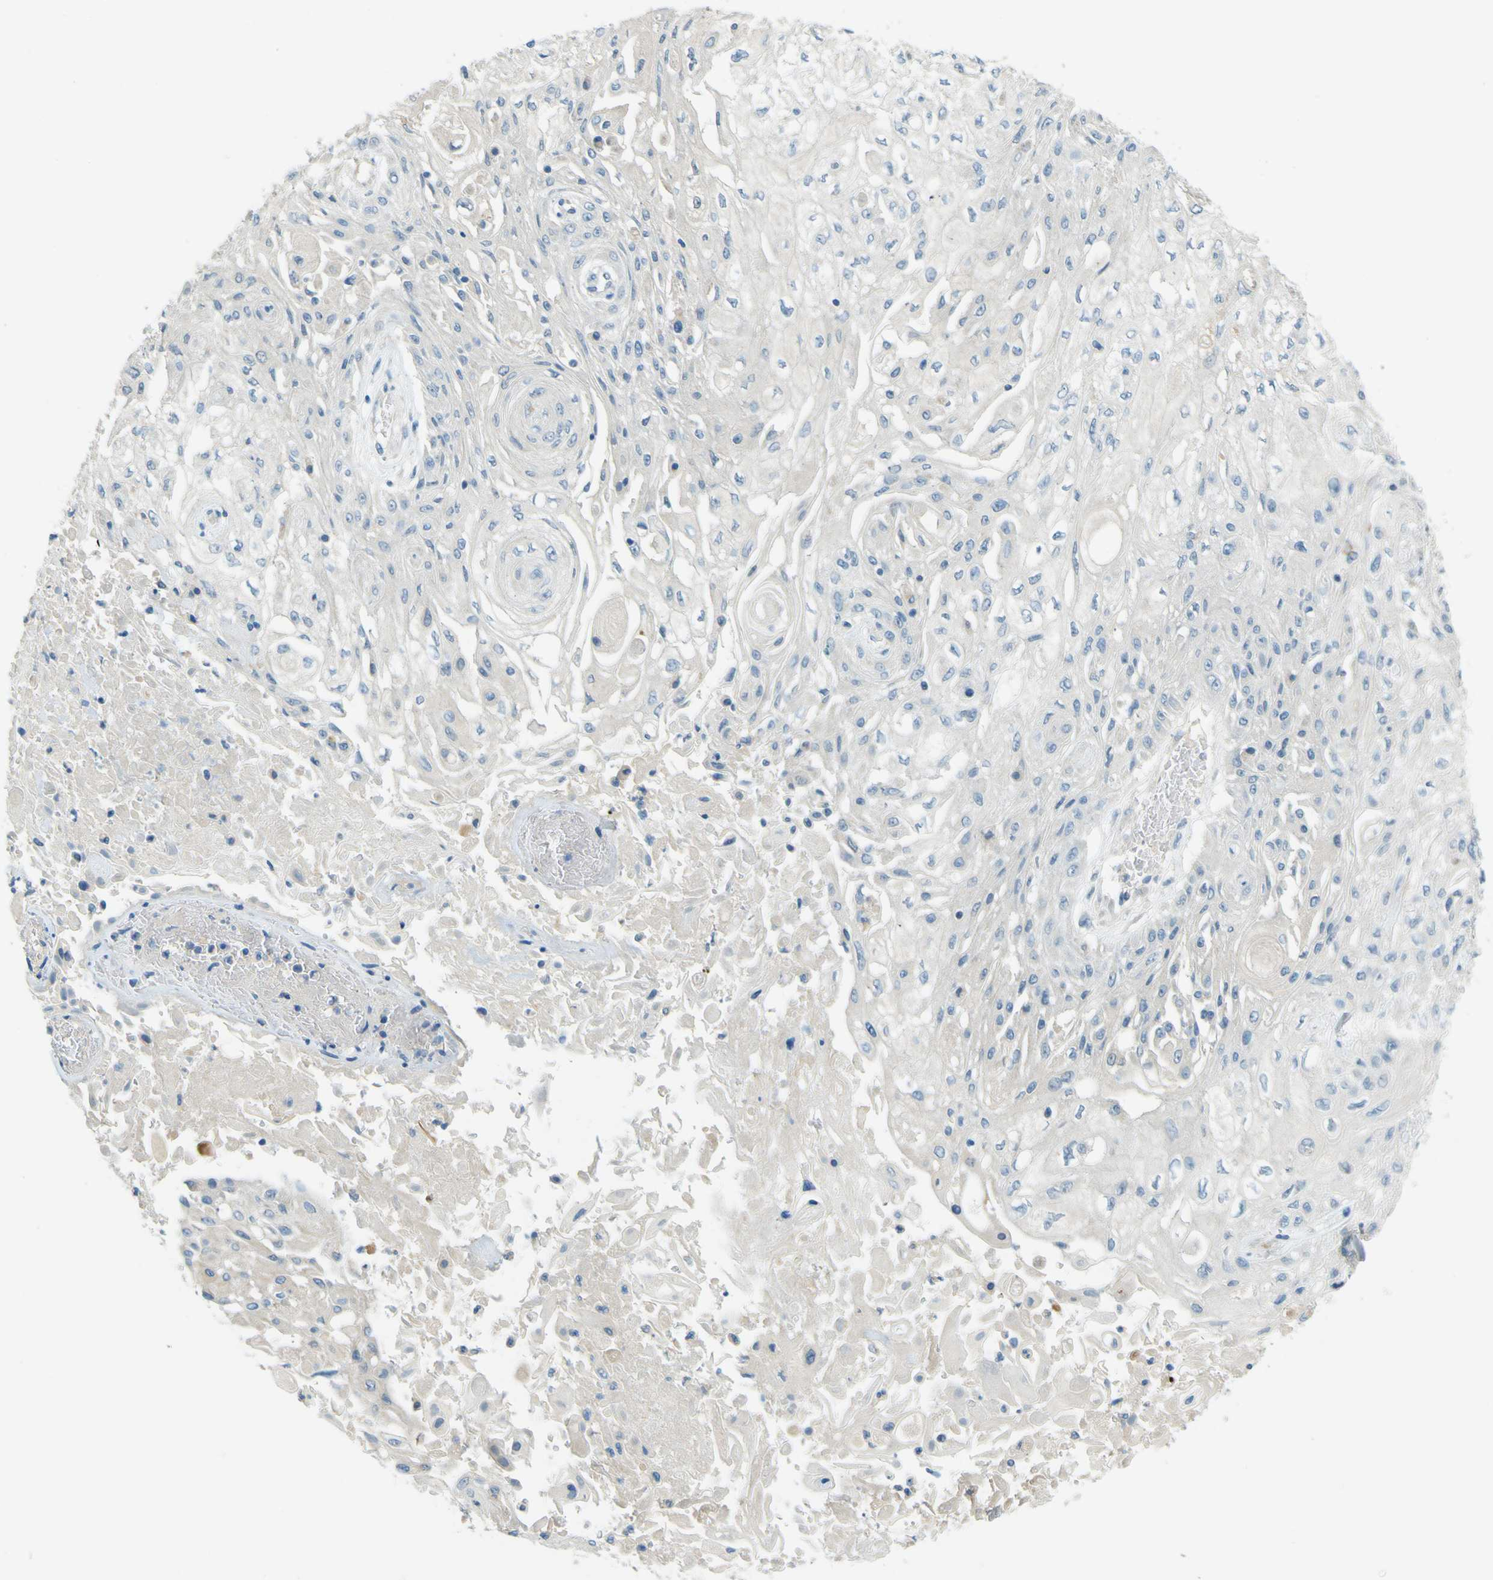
{"staining": {"intensity": "negative", "quantity": "none", "location": "none"}, "tissue": "skin cancer", "cell_type": "Tumor cells", "image_type": "cancer", "snomed": [{"axis": "morphology", "description": "Squamous cell carcinoma, NOS"}, {"axis": "topography", "description": "Skin"}], "caption": "The immunohistochemistry image has no significant expression in tumor cells of skin cancer (squamous cell carcinoma) tissue. (Stains: DAB (3,3'-diaminobenzidine) immunohistochemistry with hematoxylin counter stain, Microscopy: brightfield microscopy at high magnification).", "gene": "FKTN", "patient": {"sex": "male", "age": 75}}